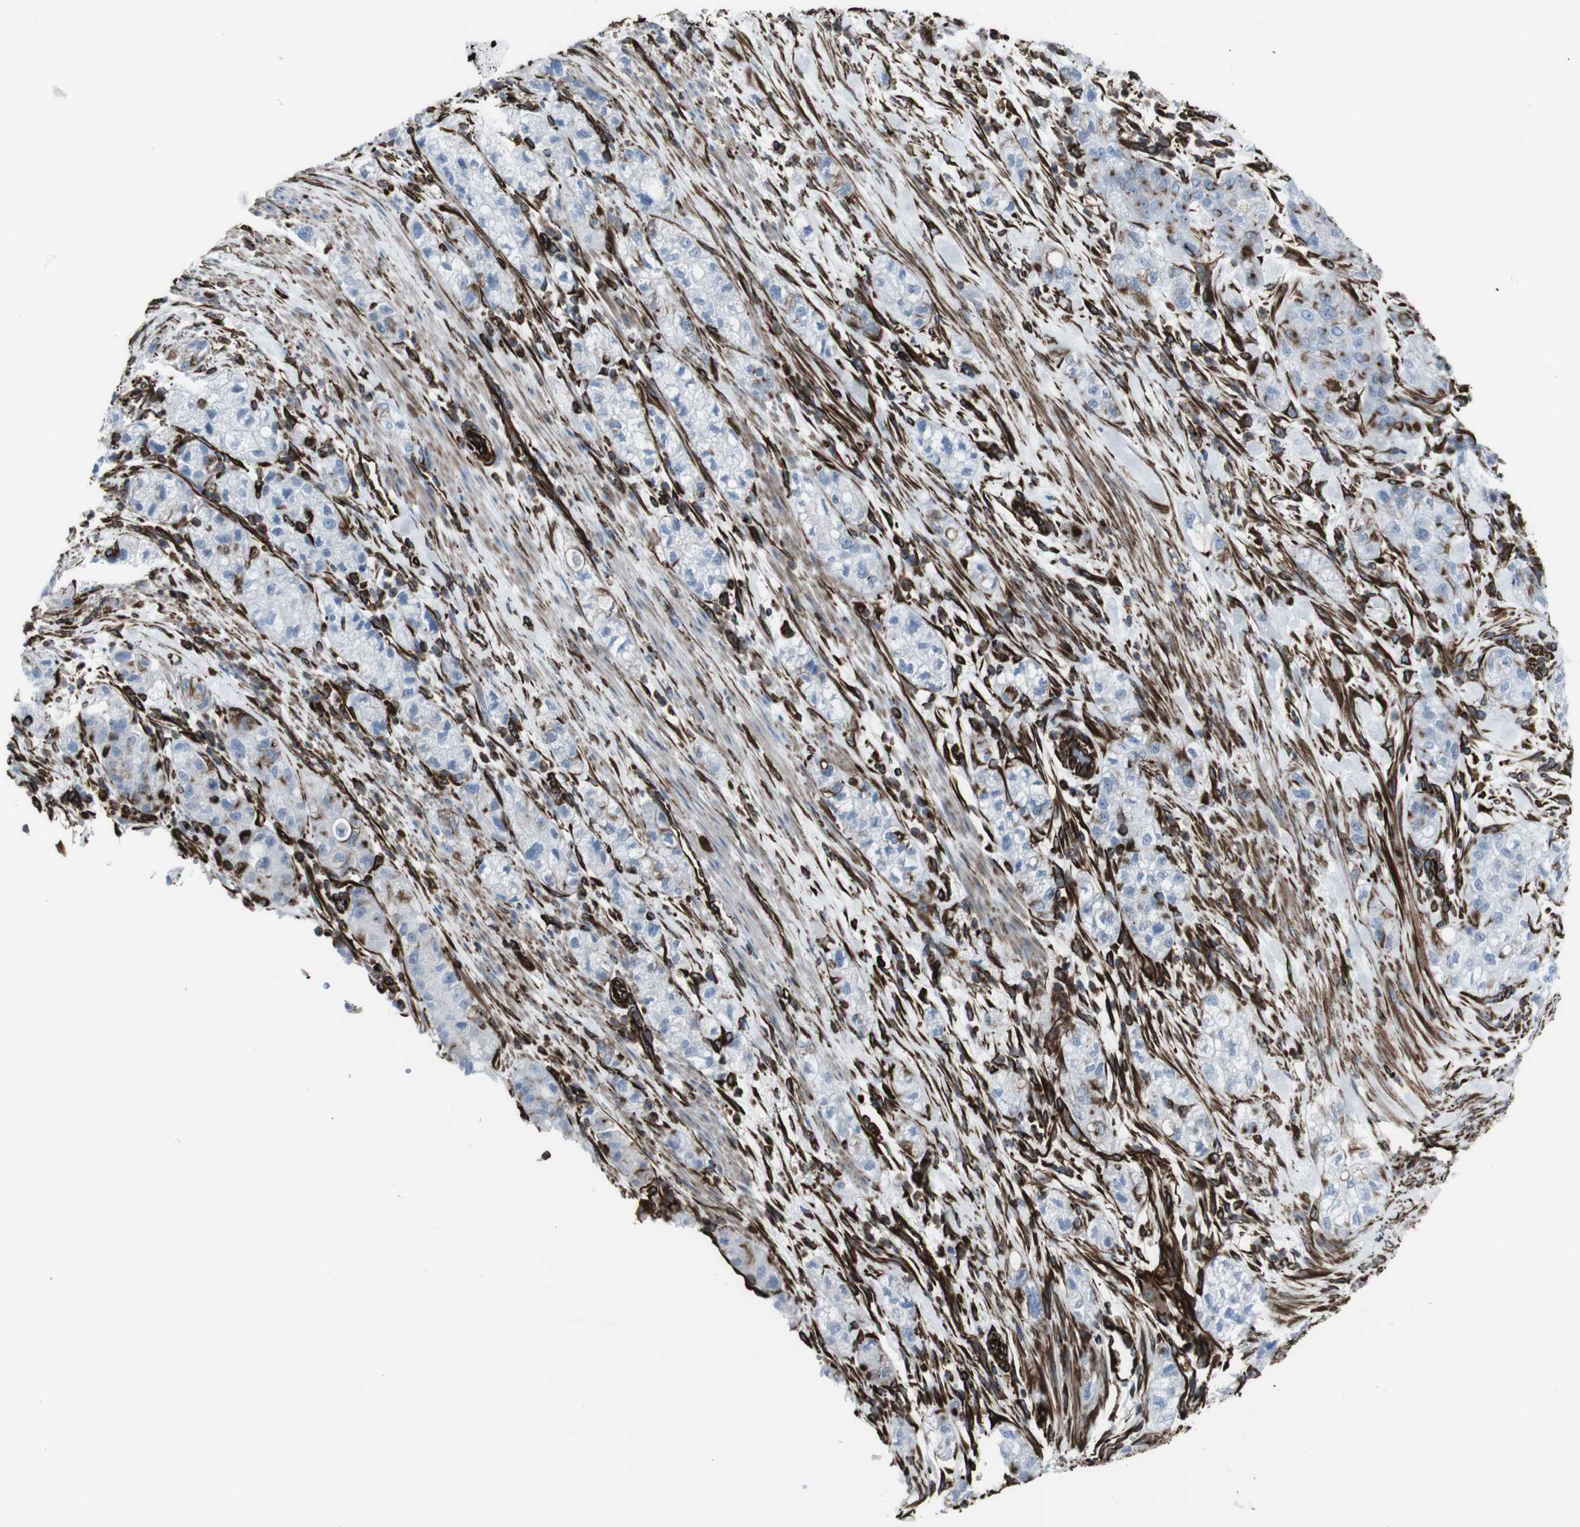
{"staining": {"intensity": "negative", "quantity": "none", "location": "none"}, "tissue": "pancreatic cancer", "cell_type": "Tumor cells", "image_type": "cancer", "snomed": [{"axis": "morphology", "description": "Adenocarcinoma, NOS"}, {"axis": "topography", "description": "Pancreas"}], "caption": "Immunohistochemistry (IHC) micrograph of human pancreatic cancer (adenocarcinoma) stained for a protein (brown), which demonstrates no expression in tumor cells.", "gene": "ZDHHC6", "patient": {"sex": "female", "age": 78}}